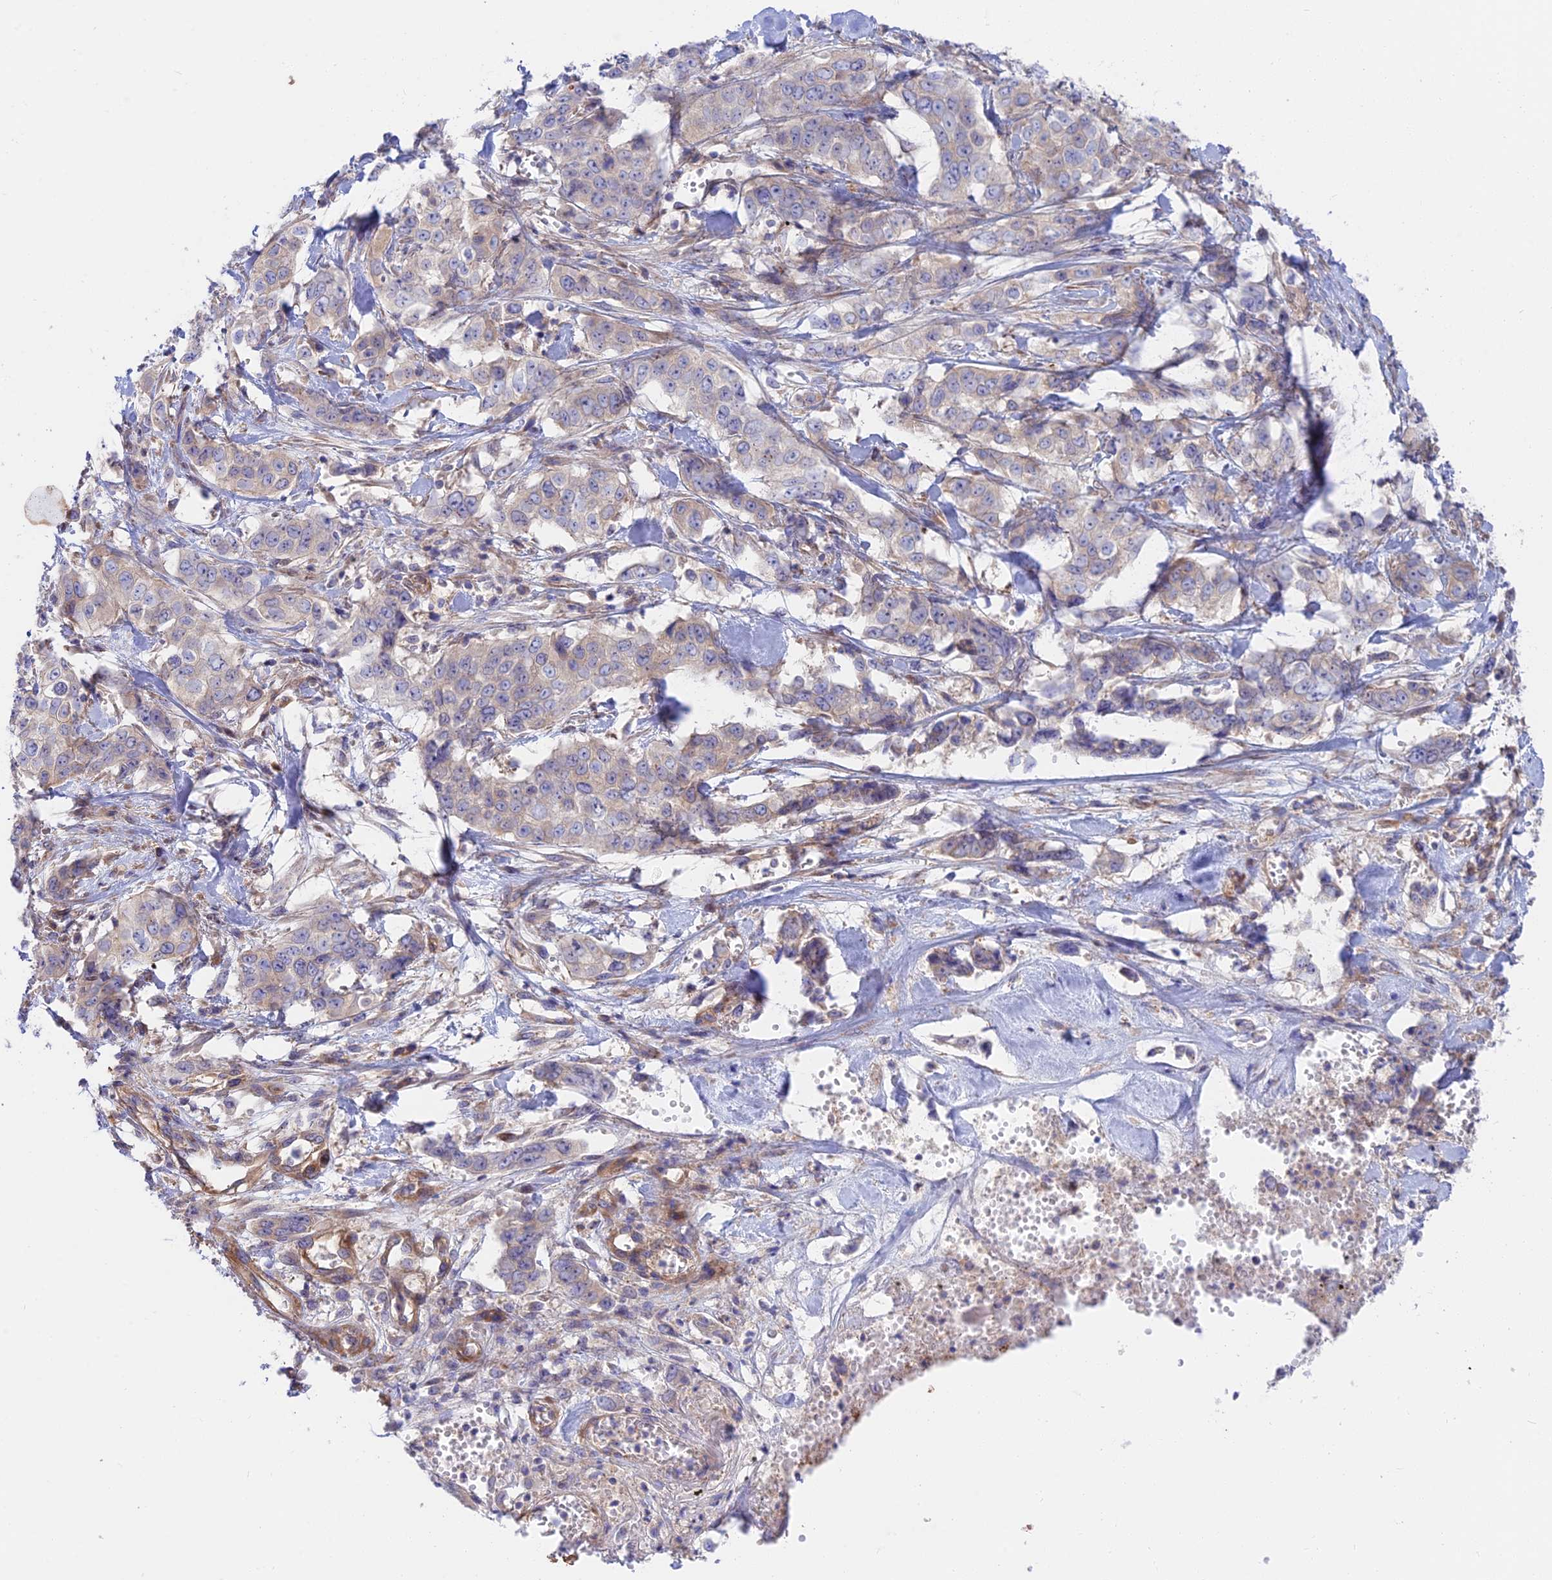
{"staining": {"intensity": "negative", "quantity": "none", "location": "none"}, "tissue": "stomach cancer", "cell_type": "Tumor cells", "image_type": "cancer", "snomed": [{"axis": "morphology", "description": "Adenocarcinoma, NOS"}, {"axis": "topography", "description": "Stomach, upper"}], "caption": "This histopathology image is of stomach cancer (adenocarcinoma) stained with IHC to label a protein in brown with the nuclei are counter-stained blue. There is no expression in tumor cells. (Stains: DAB IHC with hematoxylin counter stain, Microscopy: brightfield microscopy at high magnification).", "gene": "KCNAB1", "patient": {"sex": "male", "age": 62}}